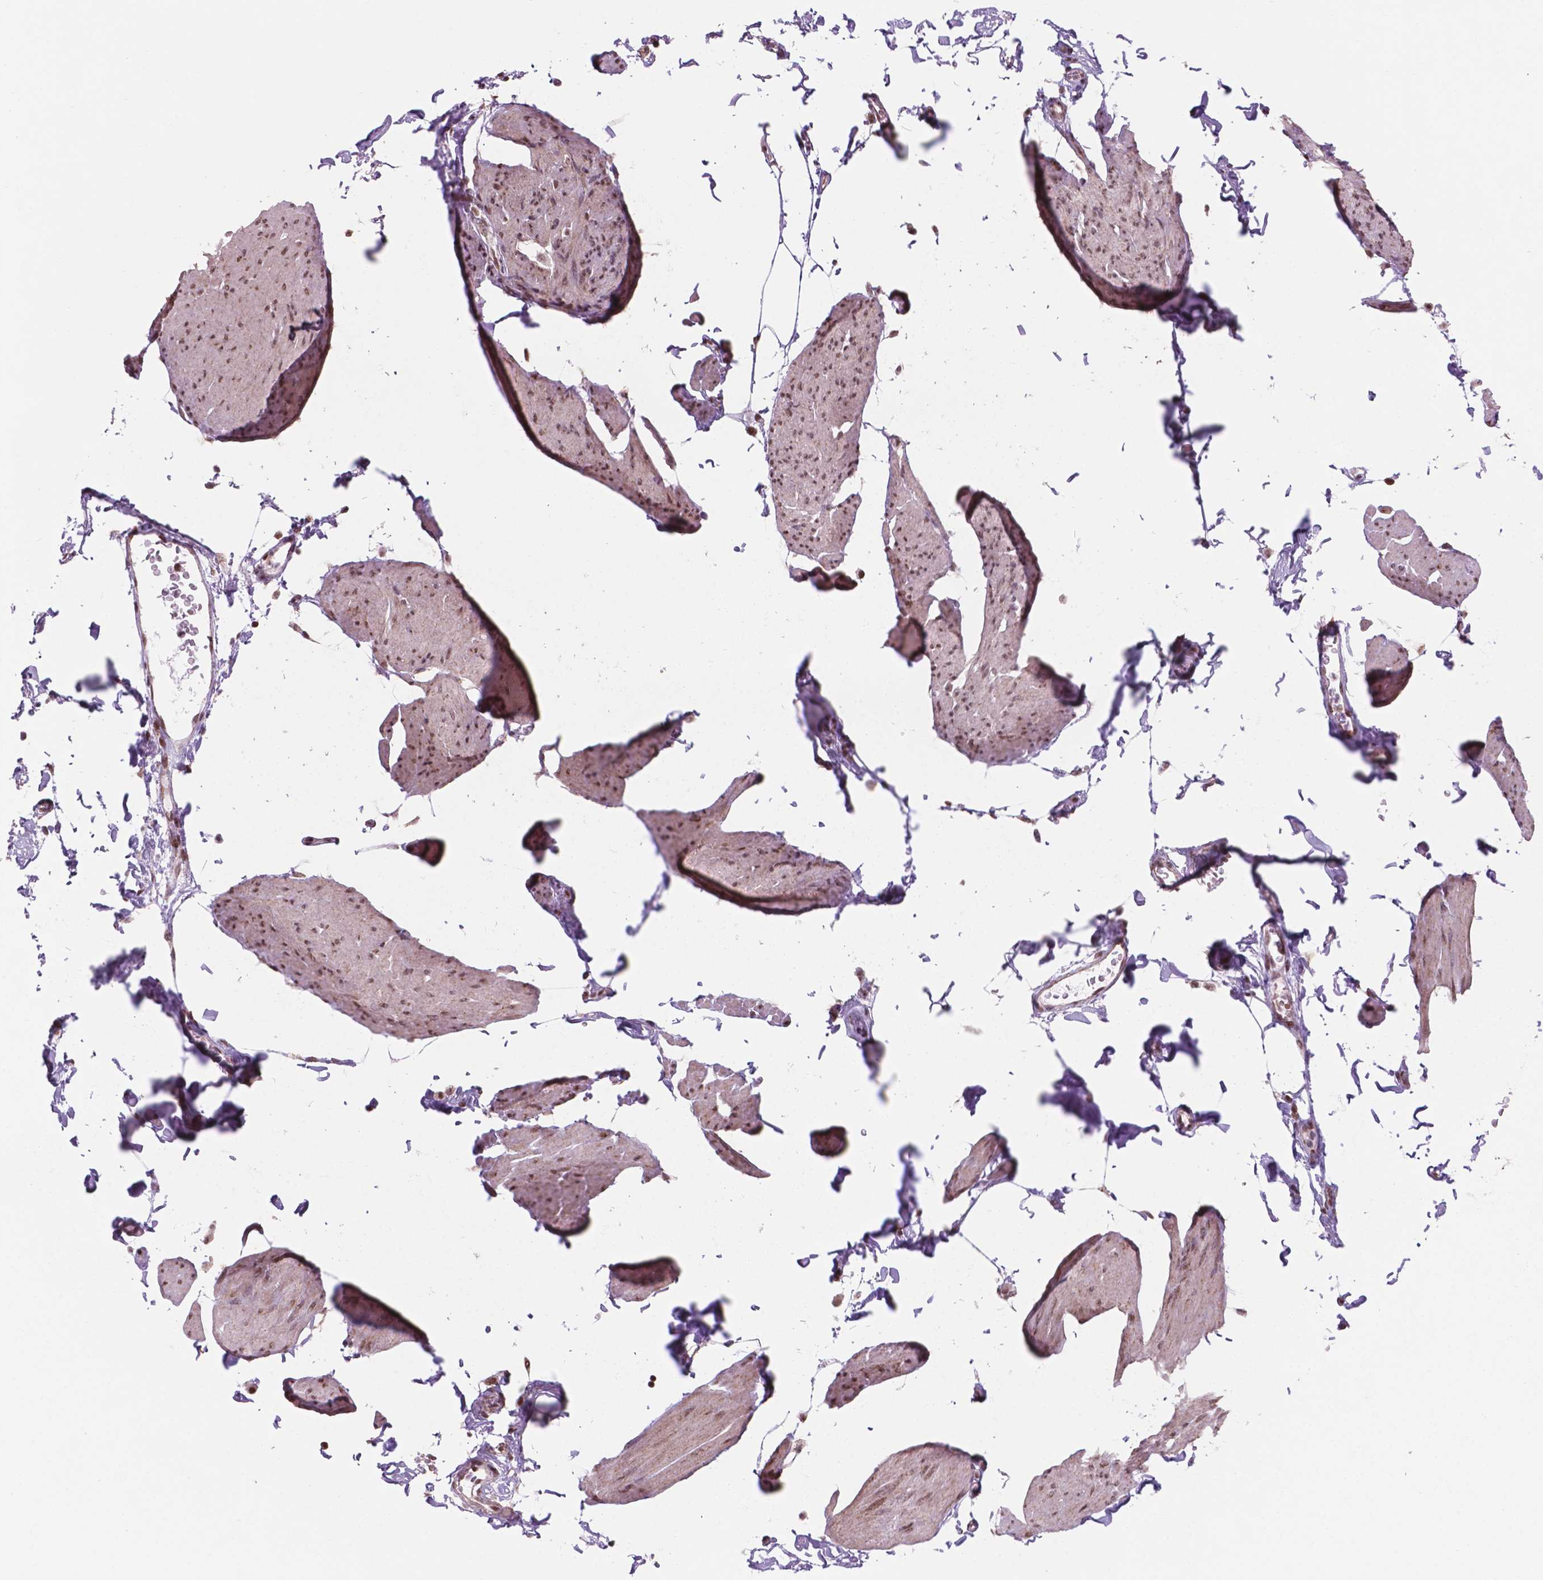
{"staining": {"intensity": "moderate", "quantity": ">75%", "location": "cytoplasmic/membranous,nuclear"}, "tissue": "smooth muscle", "cell_type": "Smooth muscle cells", "image_type": "normal", "snomed": [{"axis": "morphology", "description": "Normal tissue, NOS"}, {"axis": "topography", "description": "Adipose tissue"}, {"axis": "topography", "description": "Smooth muscle"}, {"axis": "topography", "description": "Peripheral nerve tissue"}], "caption": "A brown stain shows moderate cytoplasmic/membranous,nuclear positivity of a protein in smooth muscle cells of benign smooth muscle.", "gene": "NDUFA10", "patient": {"sex": "male", "age": 83}}